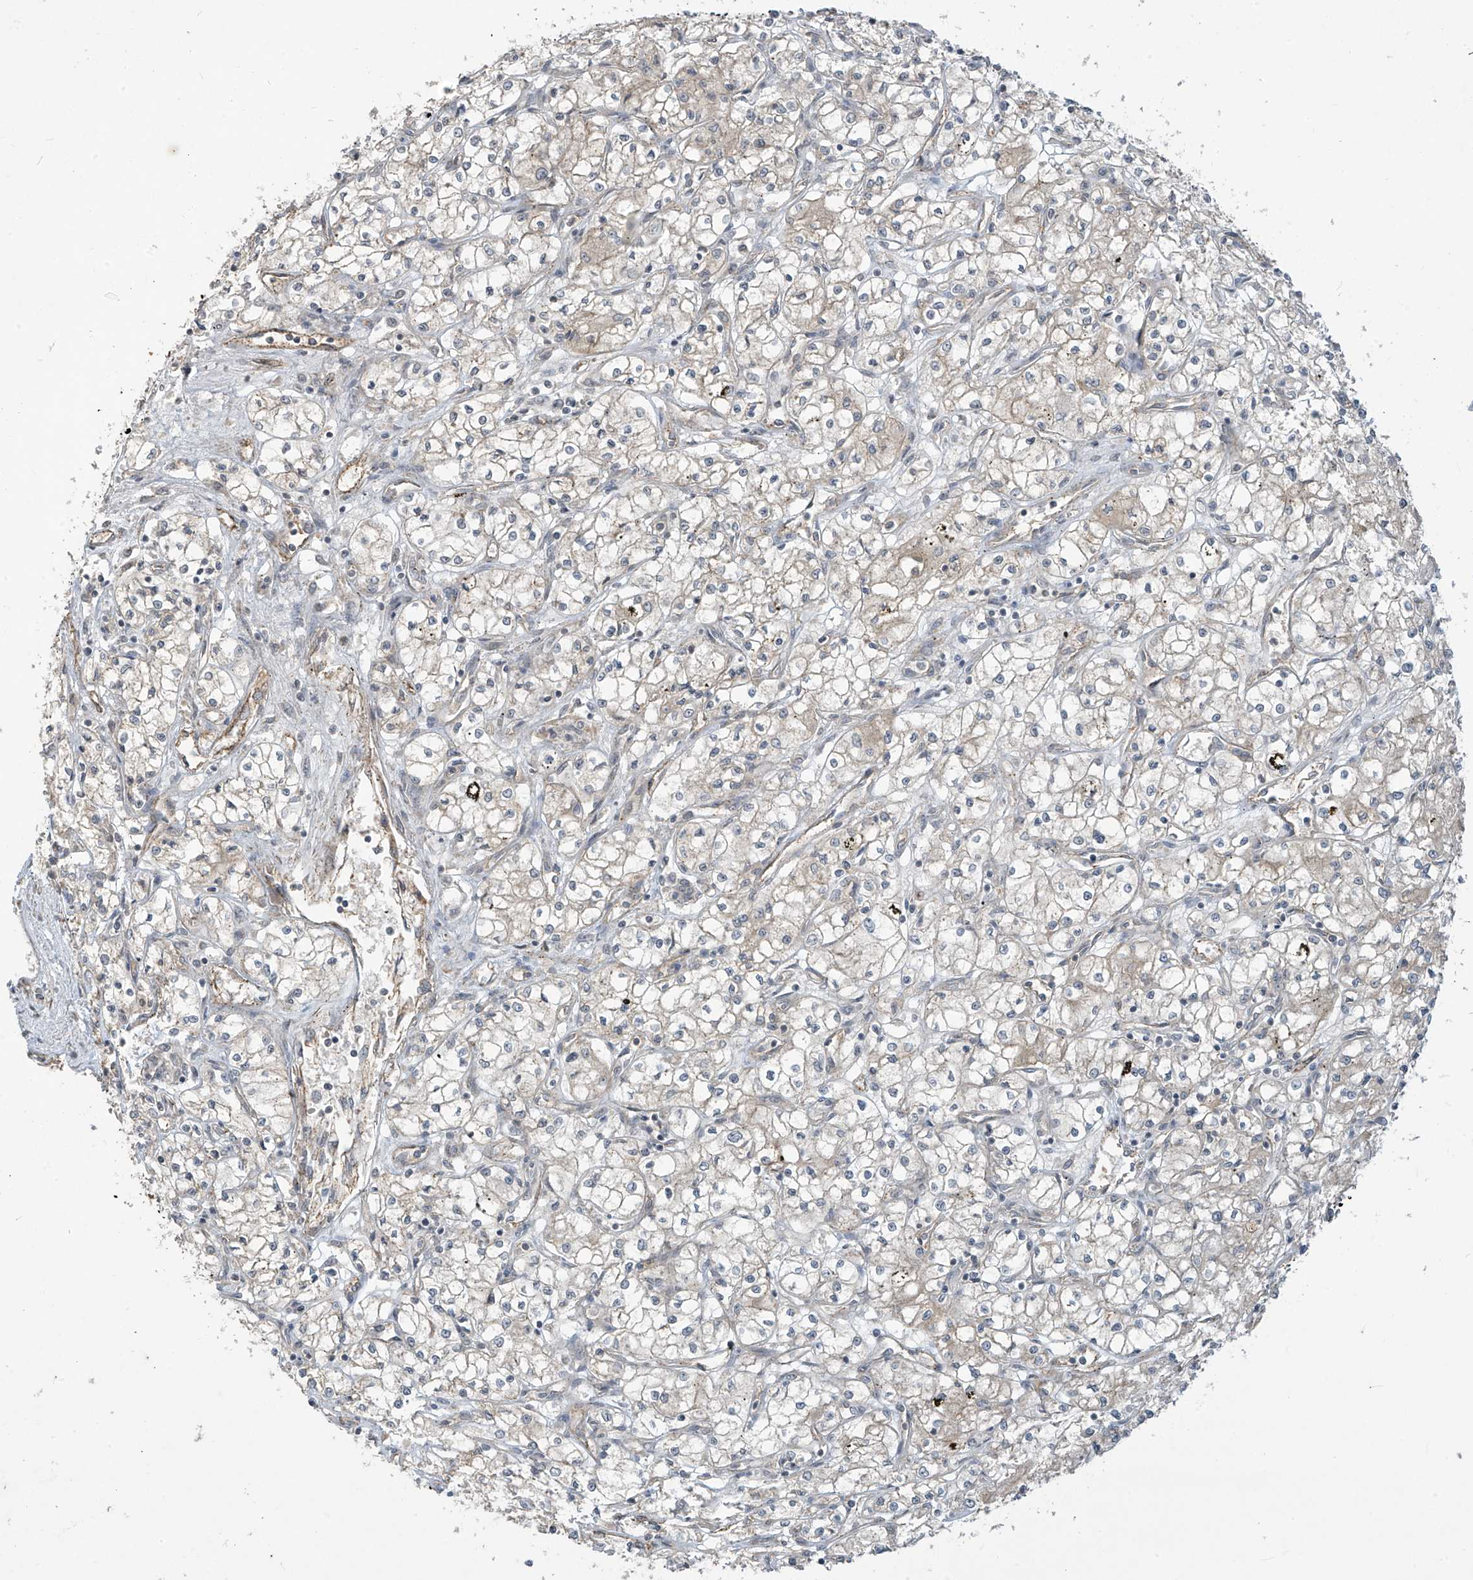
{"staining": {"intensity": "weak", "quantity": "<25%", "location": "cytoplasmic/membranous"}, "tissue": "renal cancer", "cell_type": "Tumor cells", "image_type": "cancer", "snomed": [{"axis": "morphology", "description": "Adenocarcinoma, NOS"}, {"axis": "topography", "description": "Kidney"}], "caption": "The image reveals no staining of tumor cells in adenocarcinoma (renal). The staining was performed using DAB to visualize the protein expression in brown, while the nuclei were stained in blue with hematoxylin (Magnification: 20x).", "gene": "DGKQ", "patient": {"sex": "male", "age": 59}}